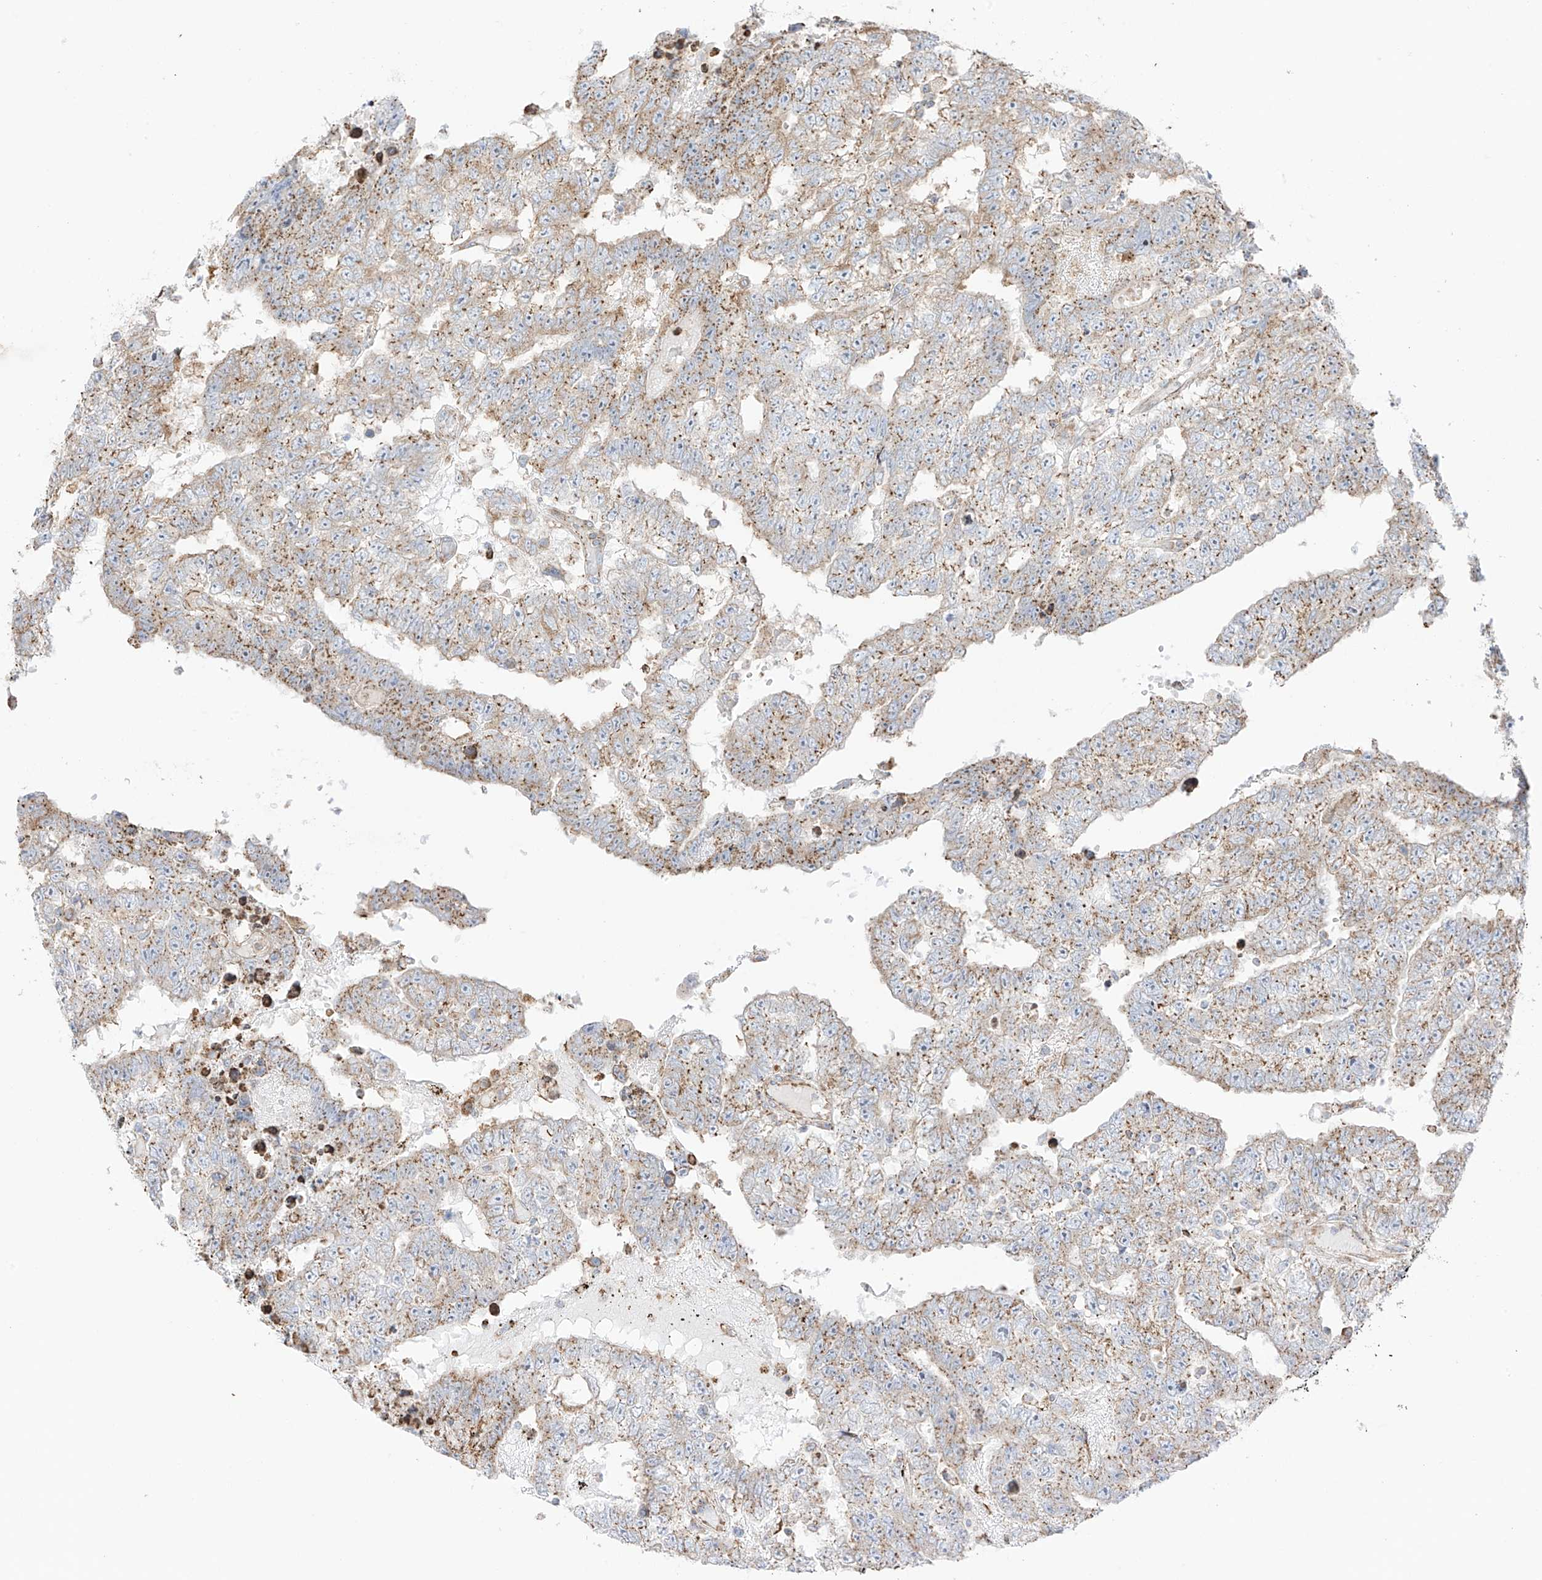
{"staining": {"intensity": "moderate", "quantity": ">75%", "location": "cytoplasmic/membranous"}, "tissue": "testis cancer", "cell_type": "Tumor cells", "image_type": "cancer", "snomed": [{"axis": "morphology", "description": "Carcinoma, Embryonal, NOS"}, {"axis": "topography", "description": "Testis"}], "caption": "Testis embryonal carcinoma stained with DAB immunohistochemistry (IHC) displays medium levels of moderate cytoplasmic/membranous positivity in about >75% of tumor cells.", "gene": "XKR3", "patient": {"sex": "male", "age": 25}}